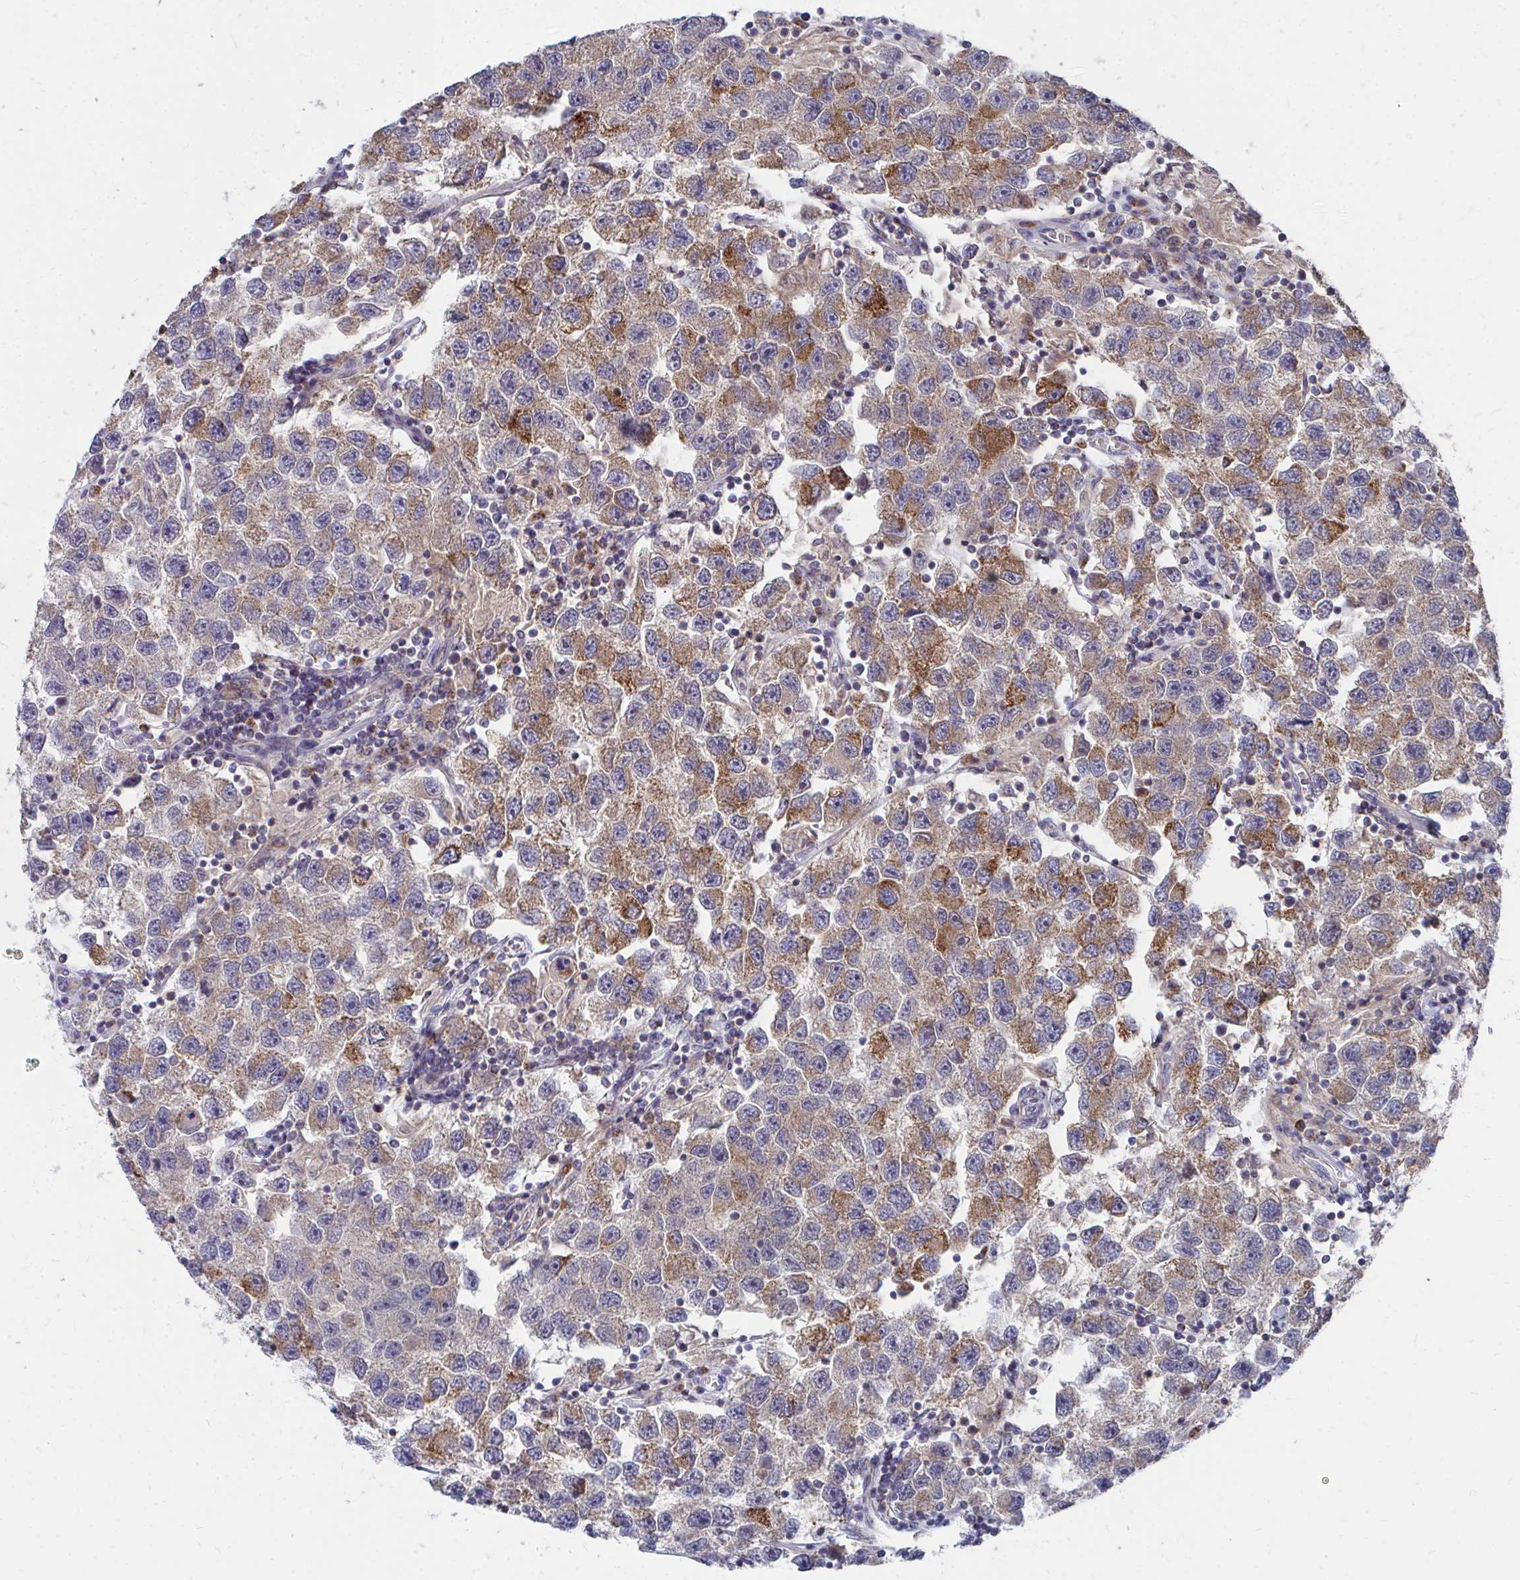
{"staining": {"intensity": "moderate", "quantity": "25%-75%", "location": "cytoplasmic/membranous"}, "tissue": "testis cancer", "cell_type": "Tumor cells", "image_type": "cancer", "snomed": [{"axis": "morphology", "description": "Seminoma, NOS"}, {"axis": "topography", "description": "Testis"}], "caption": "Testis cancer (seminoma) stained with a brown dye displays moderate cytoplasmic/membranous positive staining in about 25%-75% of tumor cells.", "gene": "PEX3", "patient": {"sex": "male", "age": 26}}